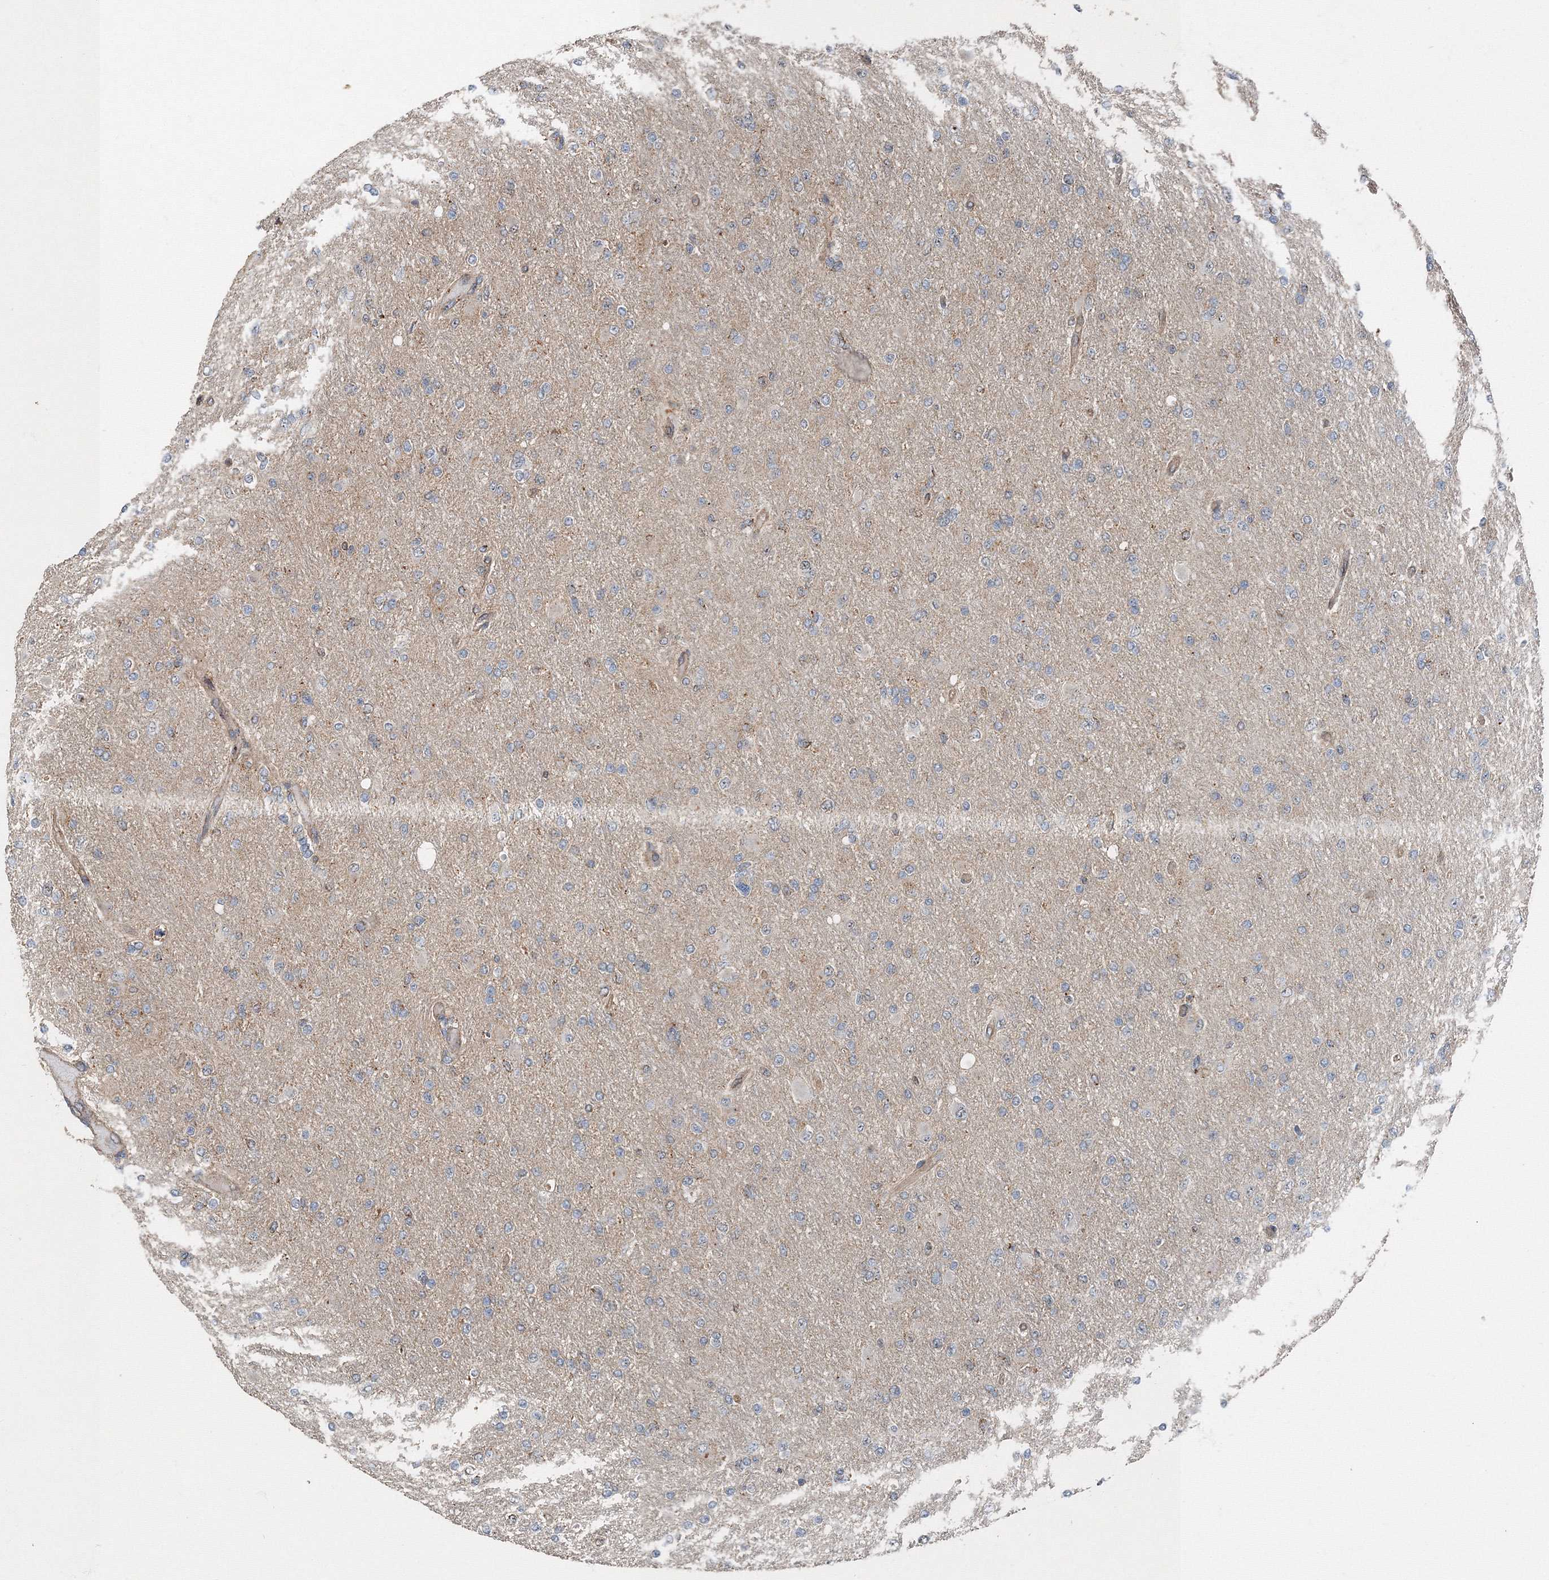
{"staining": {"intensity": "negative", "quantity": "none", "location": "none"}, "tissue": "glioma", "cell_type": "Tumor cells", "image_type": "cancer", "snomed": [{"axis": "morphology", "description": "Glioma, malignant, High grade"}, {"axis": "topography", "description": "Cerebral cortex"}], "caption": "IHC of glioma reveals no staining in tumor cells.", "gene": "AASDH", "patient": {"sex": "female", "age": 36}}